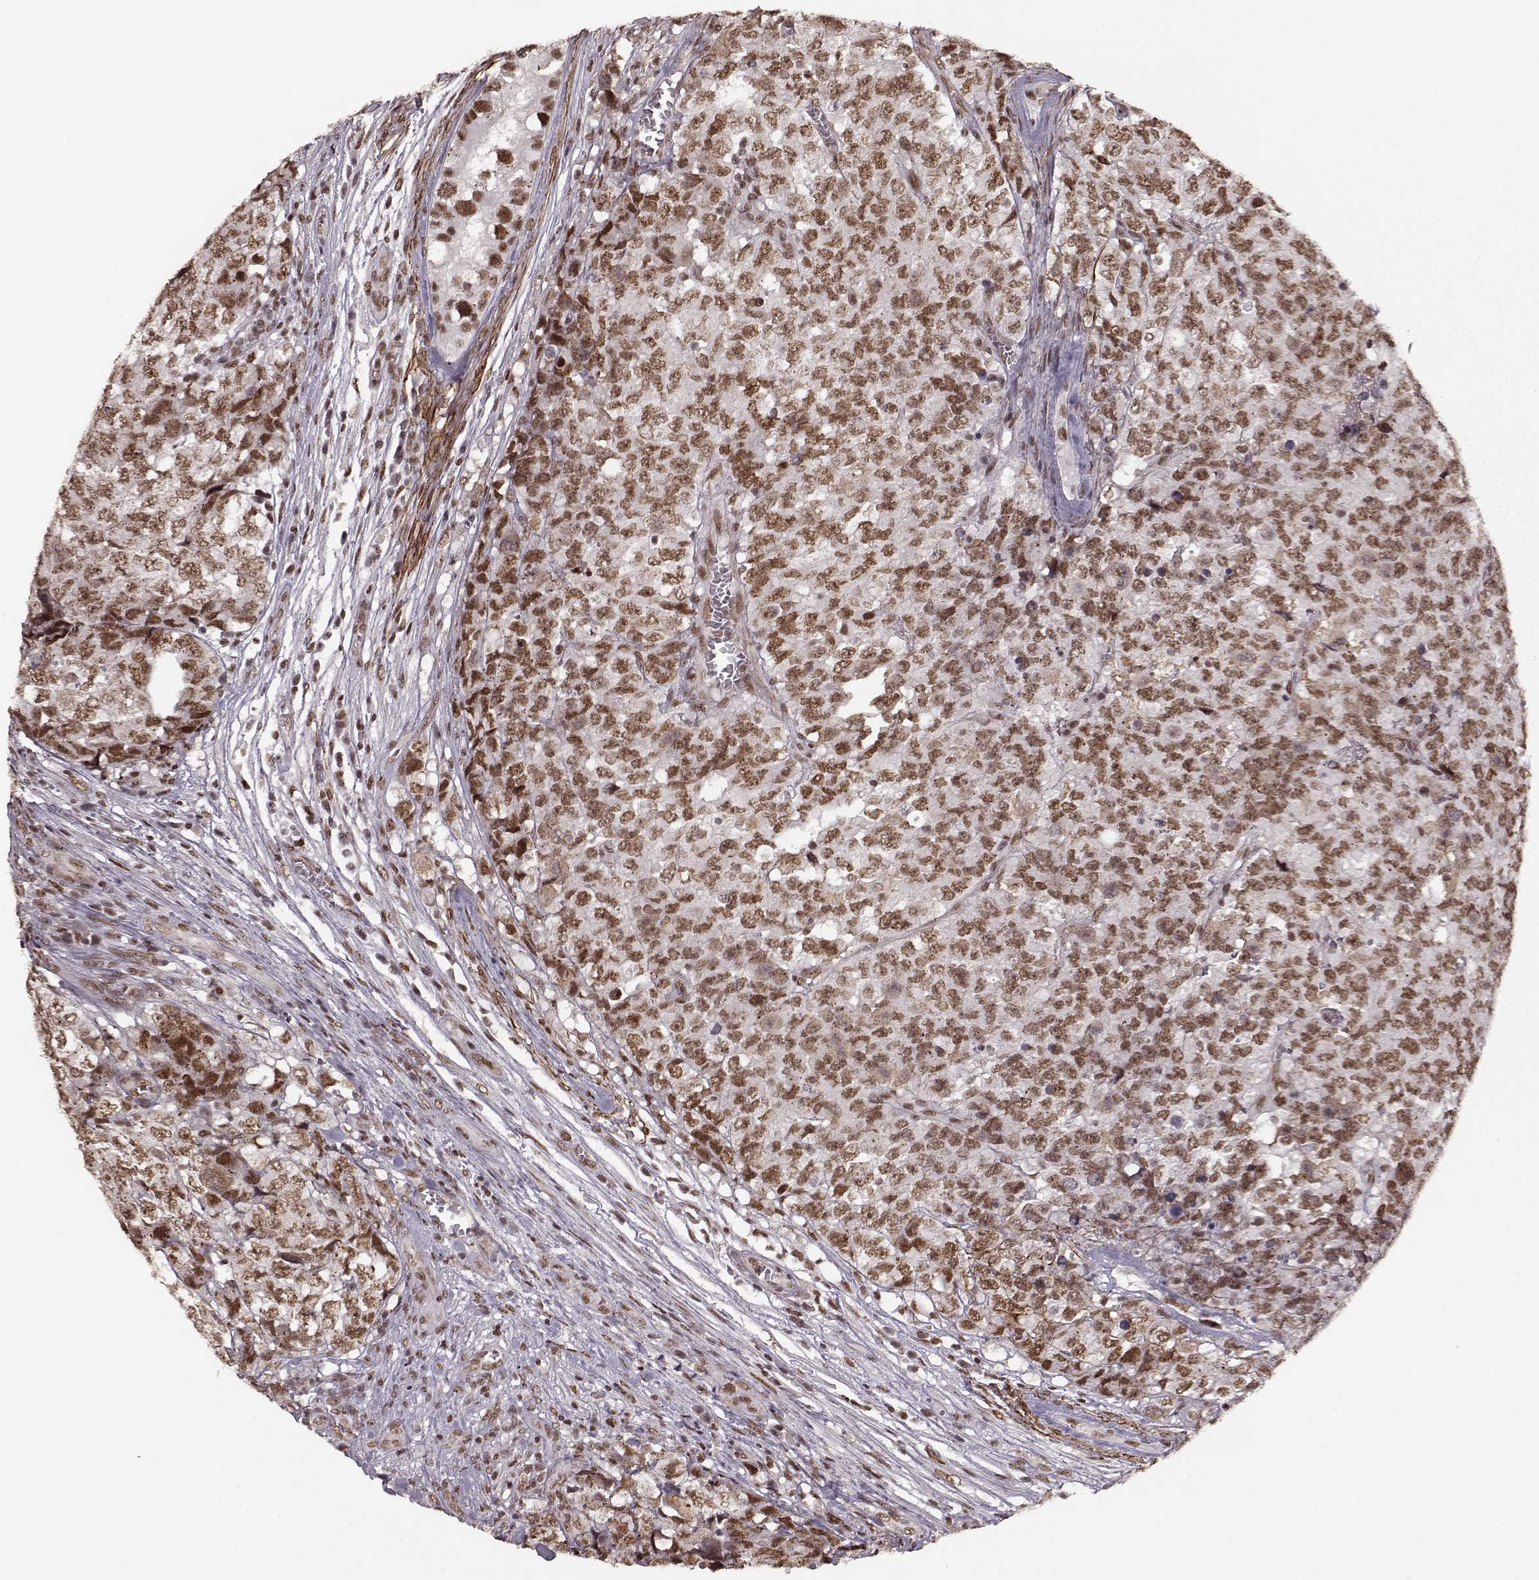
{"staining": {"intensity": "moderate", "quantity": ">75%", "location": "nuclear"}, "tissue": "testis cancer", "cell_type": "Tumor cells", "image_type": "cancer", "snomed": [{"axis": "morphology", "description": "Carcinoma, Embryonal, NOS"}, {"axis": "topography", "description": "Testis"}], "caption": "Moderate nuclear staining for a protein is present in approximately >75% of tumor cells of testis cancer (embryonal carcinoma) using immunohistochemistry (IHC).", "gene": "RRAGD", "patient": {"sex": "male", "age": 23}}